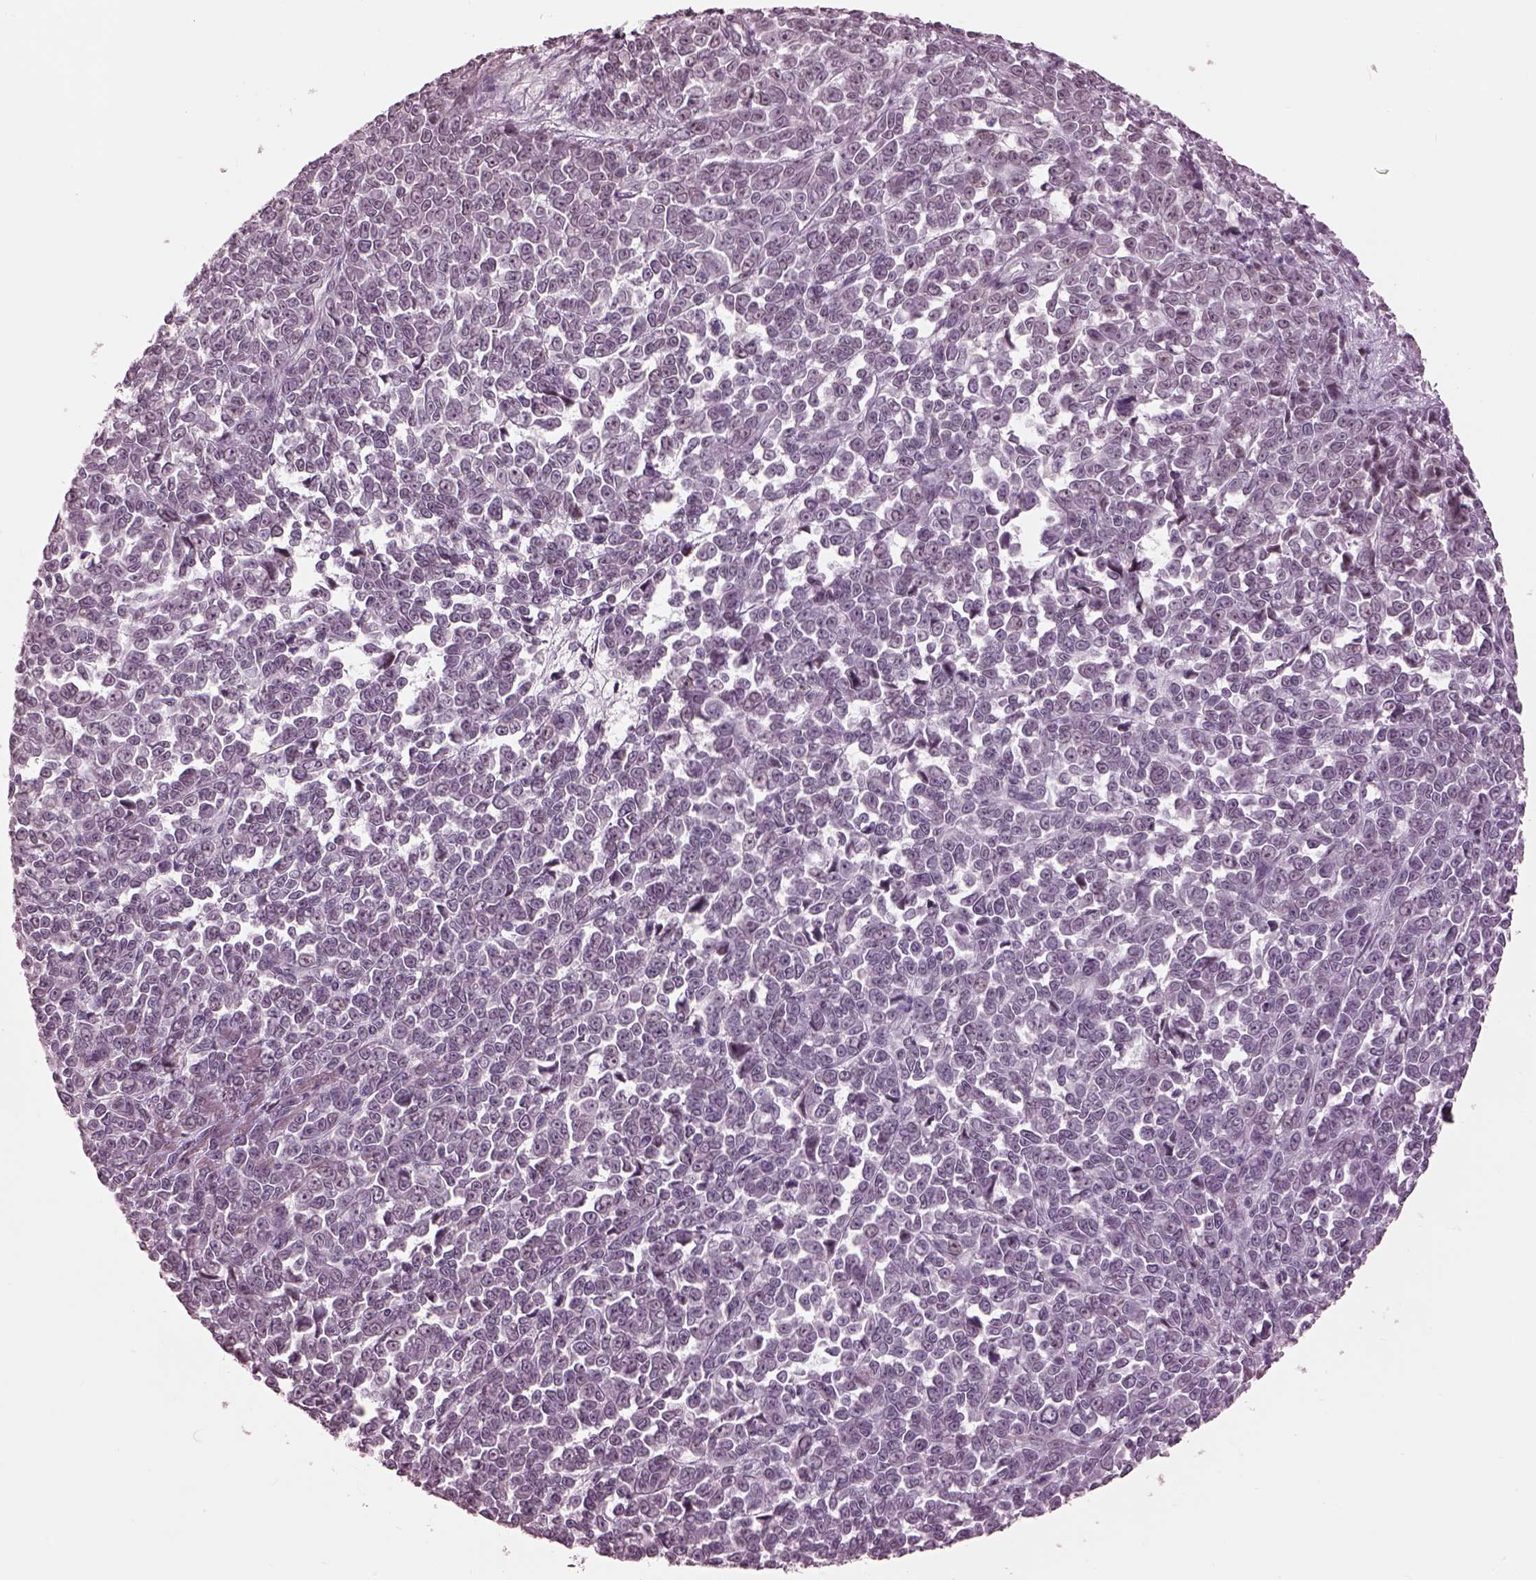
{"staining": {"intensity": "negative", "quantity": "none", "location": "none"}, "tissue": "melanoma", "cell_type": "Tumor cells", "image_type": "cancer", "snomed": [{"axis": "morphology", "description": "Malignant melanoma, NOS"}, {"axis": "topography", "description": "Skin"}], "caption": "Malignant melanoma was stained to show a protein in brown. There is no significant positivity in tumor cells.", "gene": "GARIN4", "patient": {"sex": "female", "age": 95}}